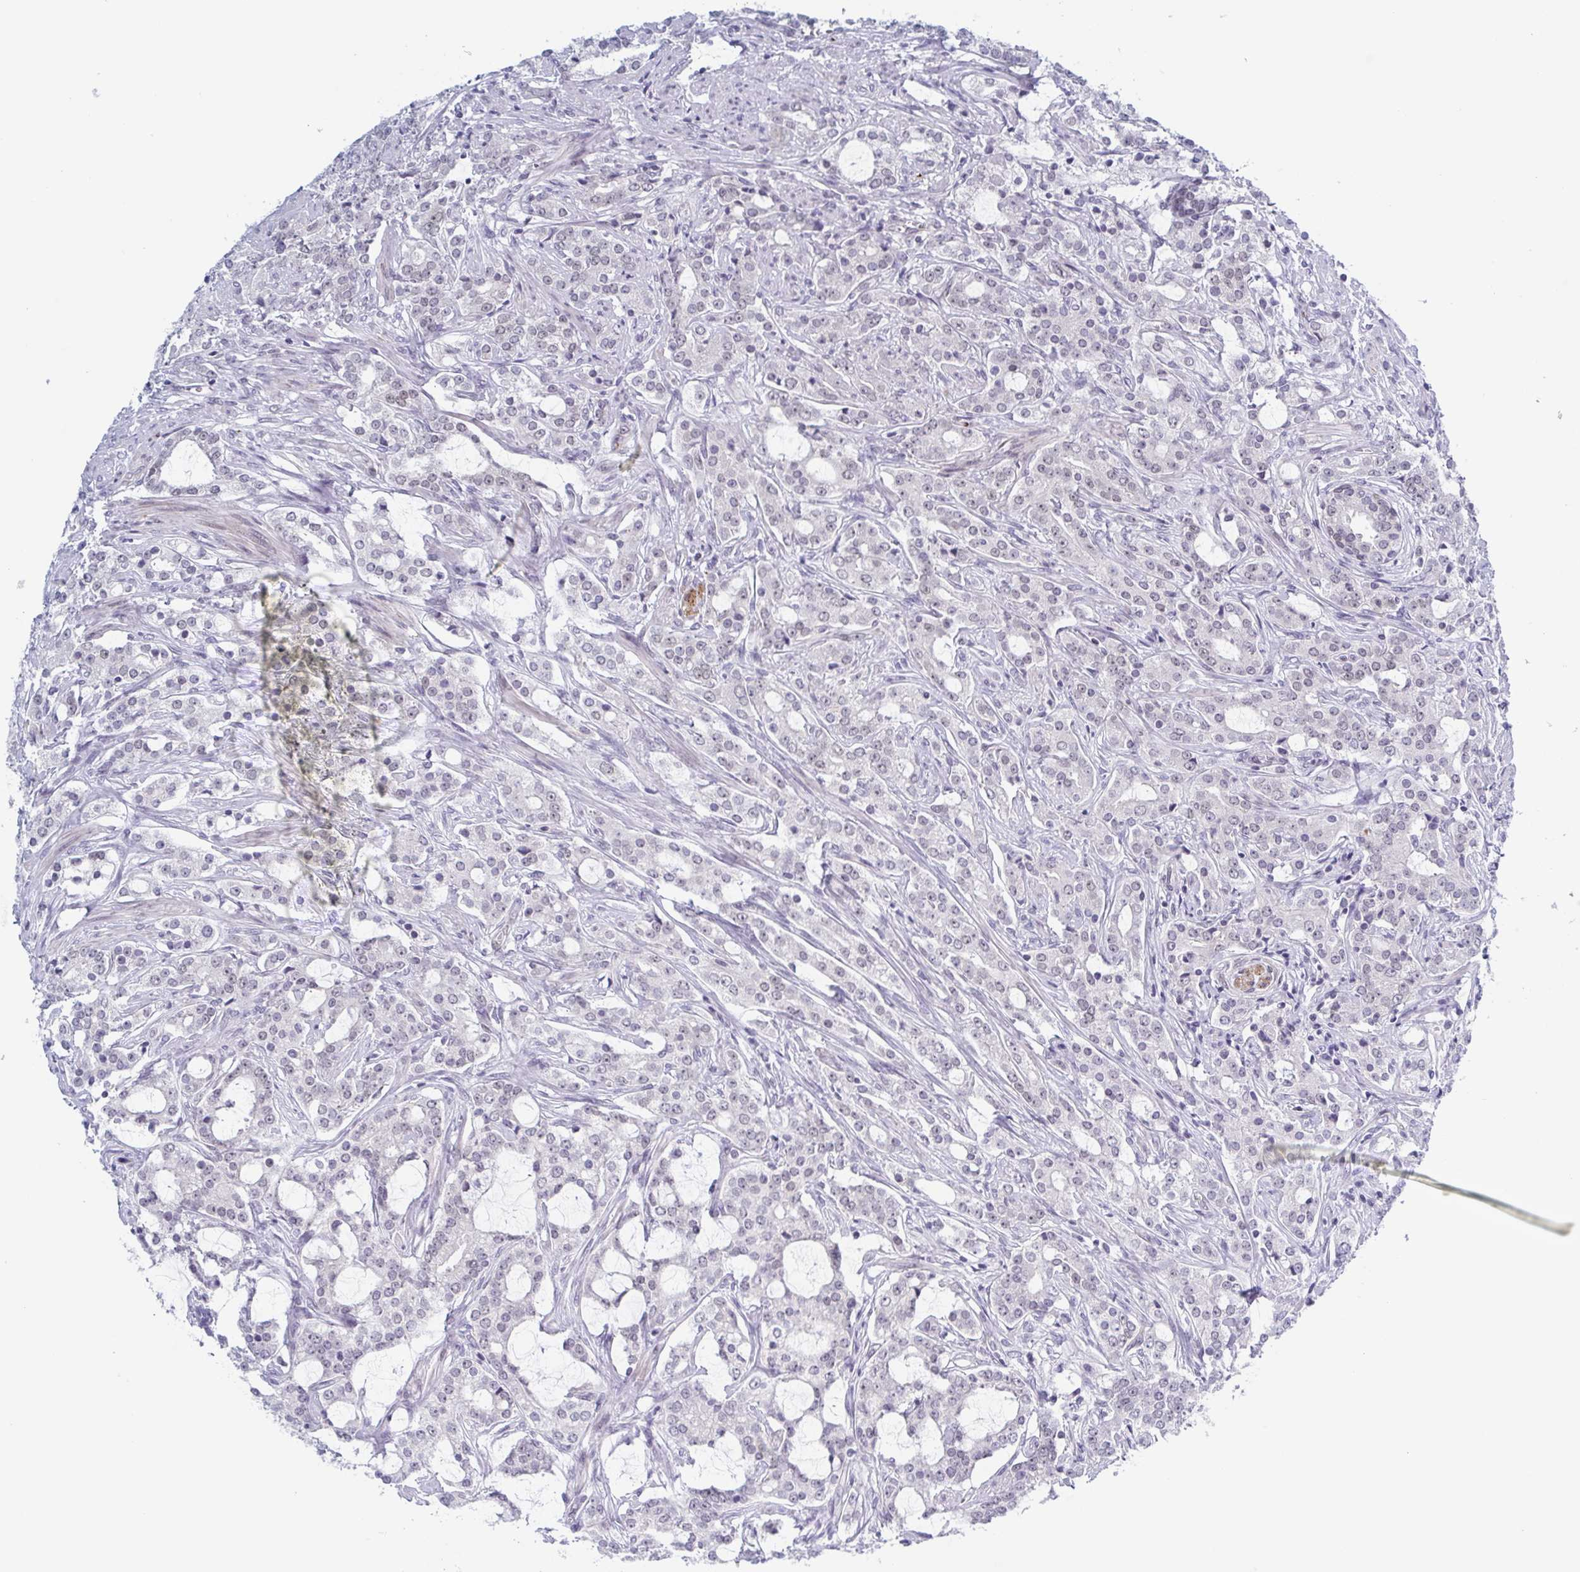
{"staining": {"intensity": "negative", "quantity": "none", "location": "none"}, "tissue": "prostate cancer", "cell_type": "Tumor cells", "image_type": "cancer", "snomed": [{"axis": "morphology", "description": "Adenocarcinoma, Medium grade"}, {"axis": "topography", "description": "Prostate"}], "caption": "Immunohistochemistry of prostate cancer (medium-grade adenocarcinoma) reveals no positivity in tumor cells.", "gene": "ZFP64", "patient": {"sex": "male", "age": 57}}